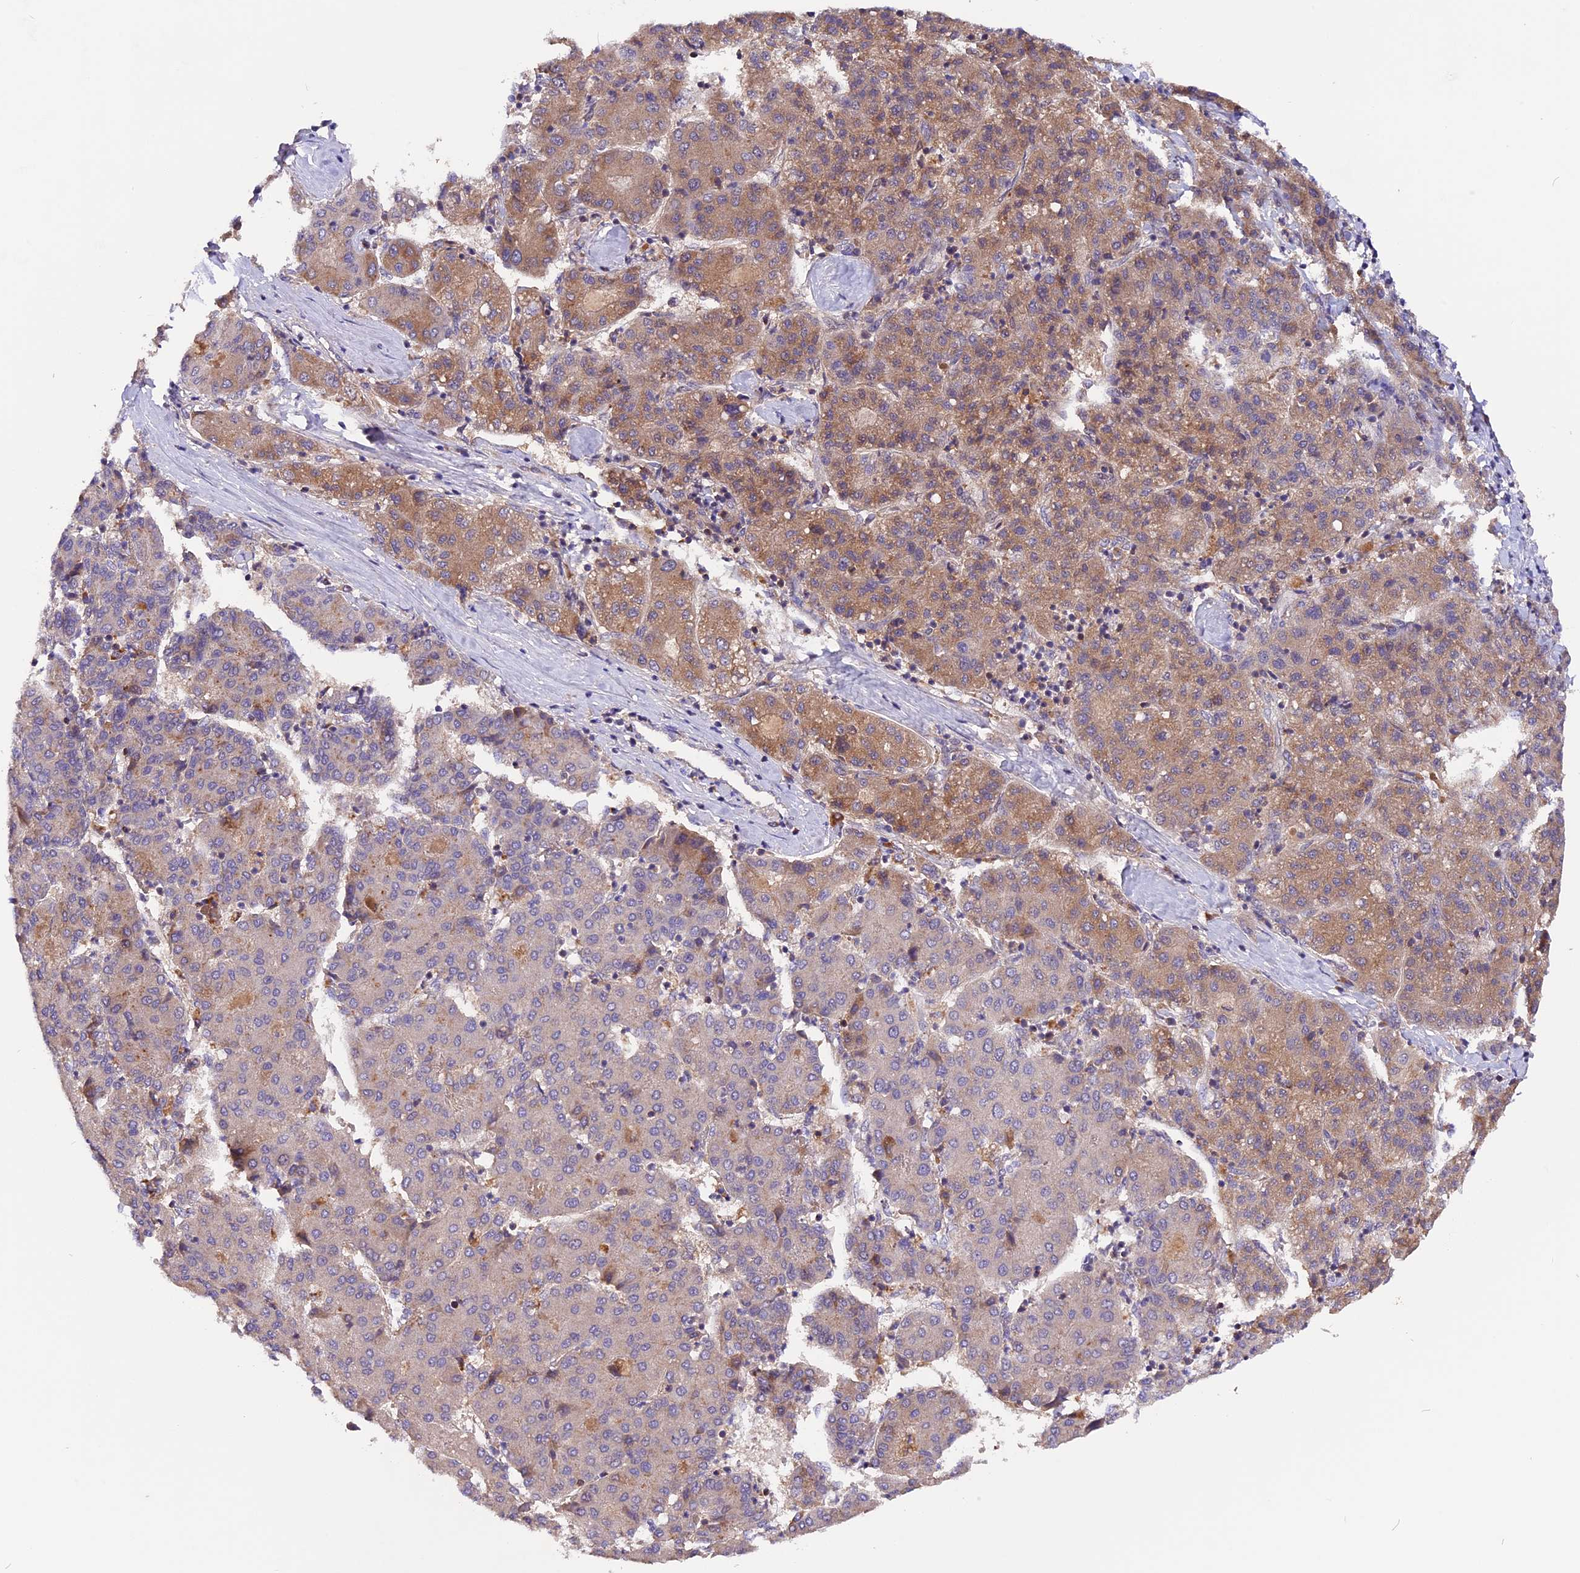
{"staining": {"intensity": "moderate", "quantity": "<25%", "location": "cytoplasmic/membranous"}, "tissue": "liver cancer", "cell_type": "Tumor cells", "image_type": "cancer", "snomed": [{"axis": "morphology", "description": "Carcinoma, Hepatocellular, NOS"}, {"axis": "topography", "description": "Liver"}], "caption": "IHC image of liver hepatocellular carcinoma stained for a protein (brown), which reveals low levels of moderate cytoplasmic/membranous expression in about <25% of tumor cells.", "gene": "MARK4", "patient": {"sex": "male", "age": 65}}